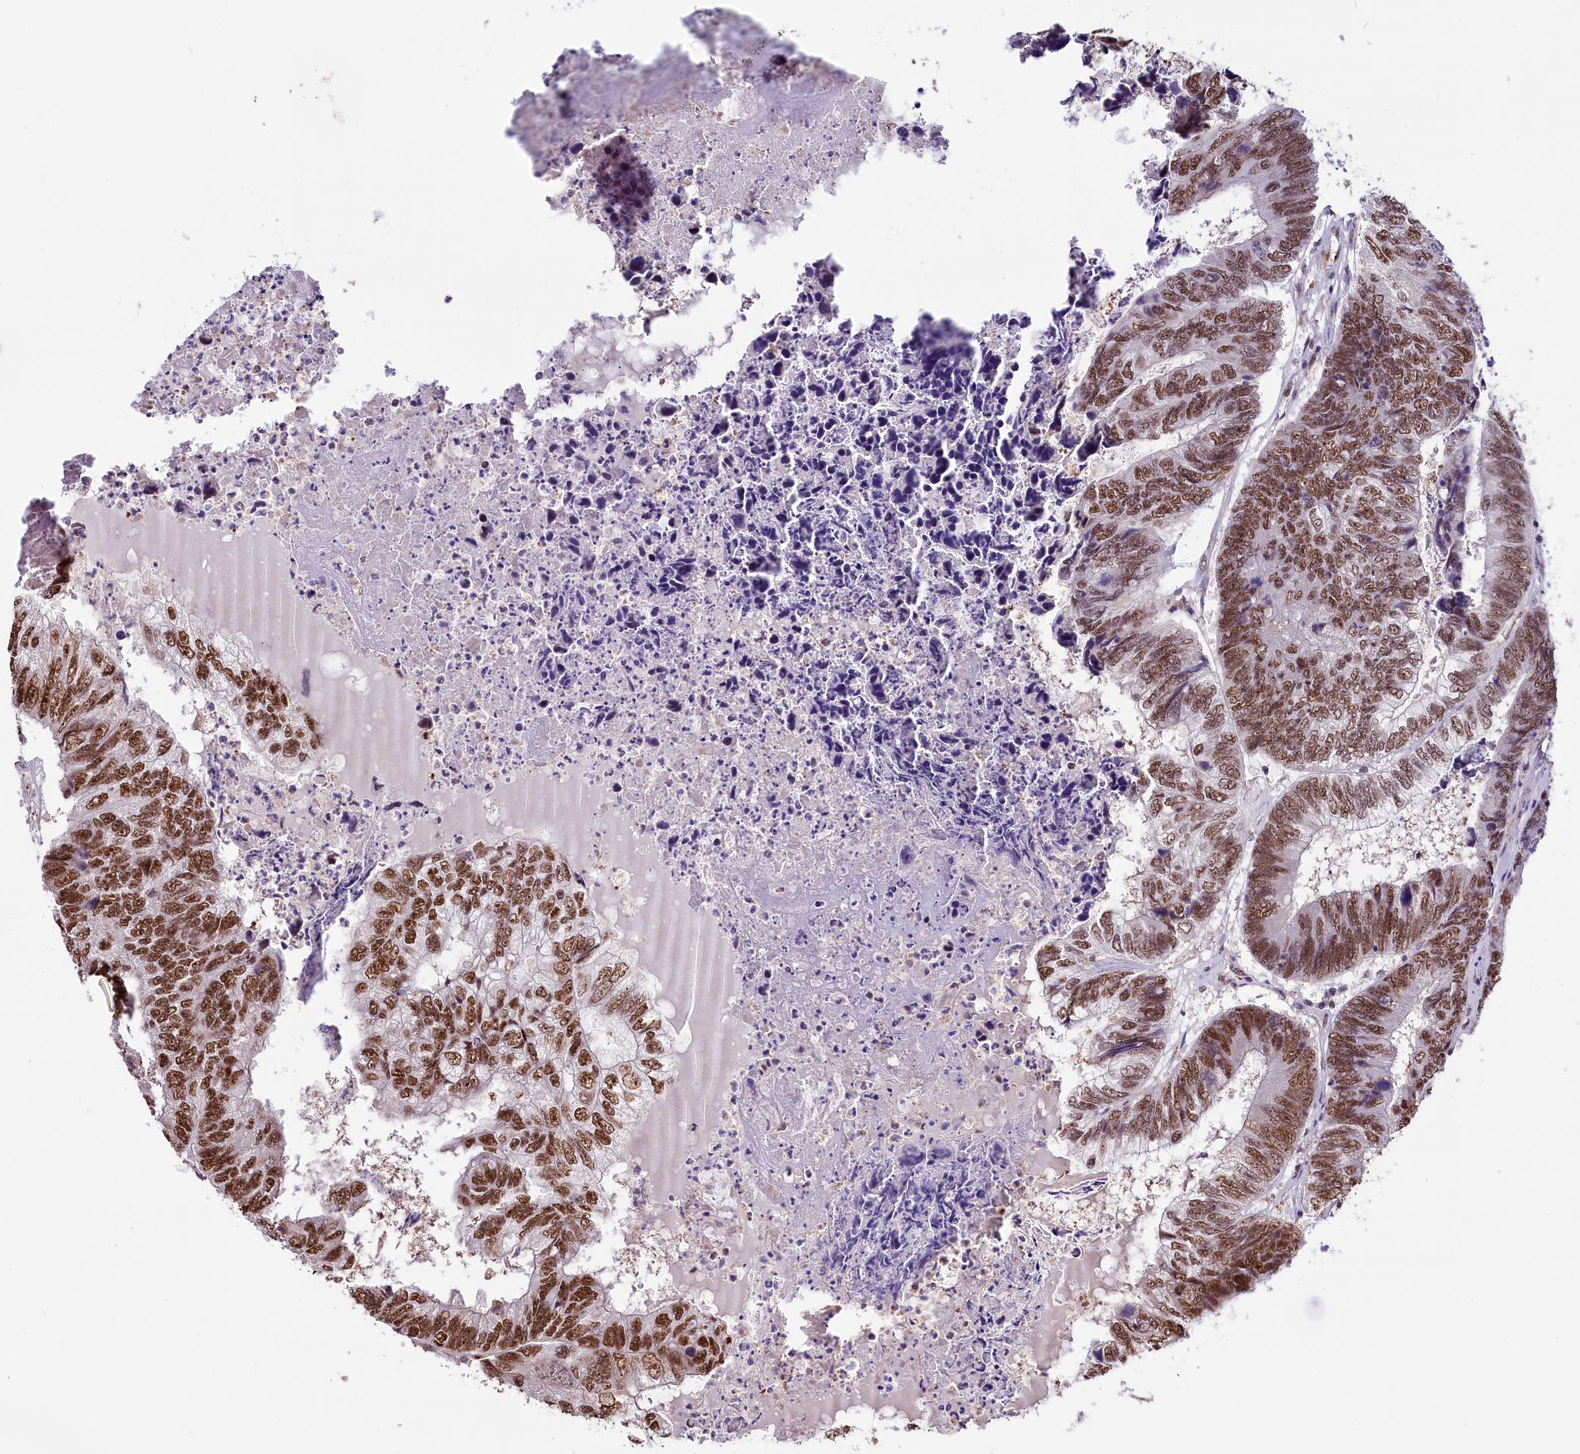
{"staining": {"intensity": "moderate", "quantity": ">75%", "location": "nuclear"}, "tissue": "colorectal cancer", "cell_type": "Tumor cells", "image_type": "cancer", "snomed": [{"axis": "morphology", "description": "Adenocarcinoma, NOS"}, {"axis": "topography", "description": "Colon"}], "caption": "Immunohistochemical staining of human colorectal adenocarcinoma exhibits medium levels of moderate nuclear protein staining in approximately >75% of tumor cells.", "gene": "MRPL54", "patient": {"sex": "female", "age": 67}}